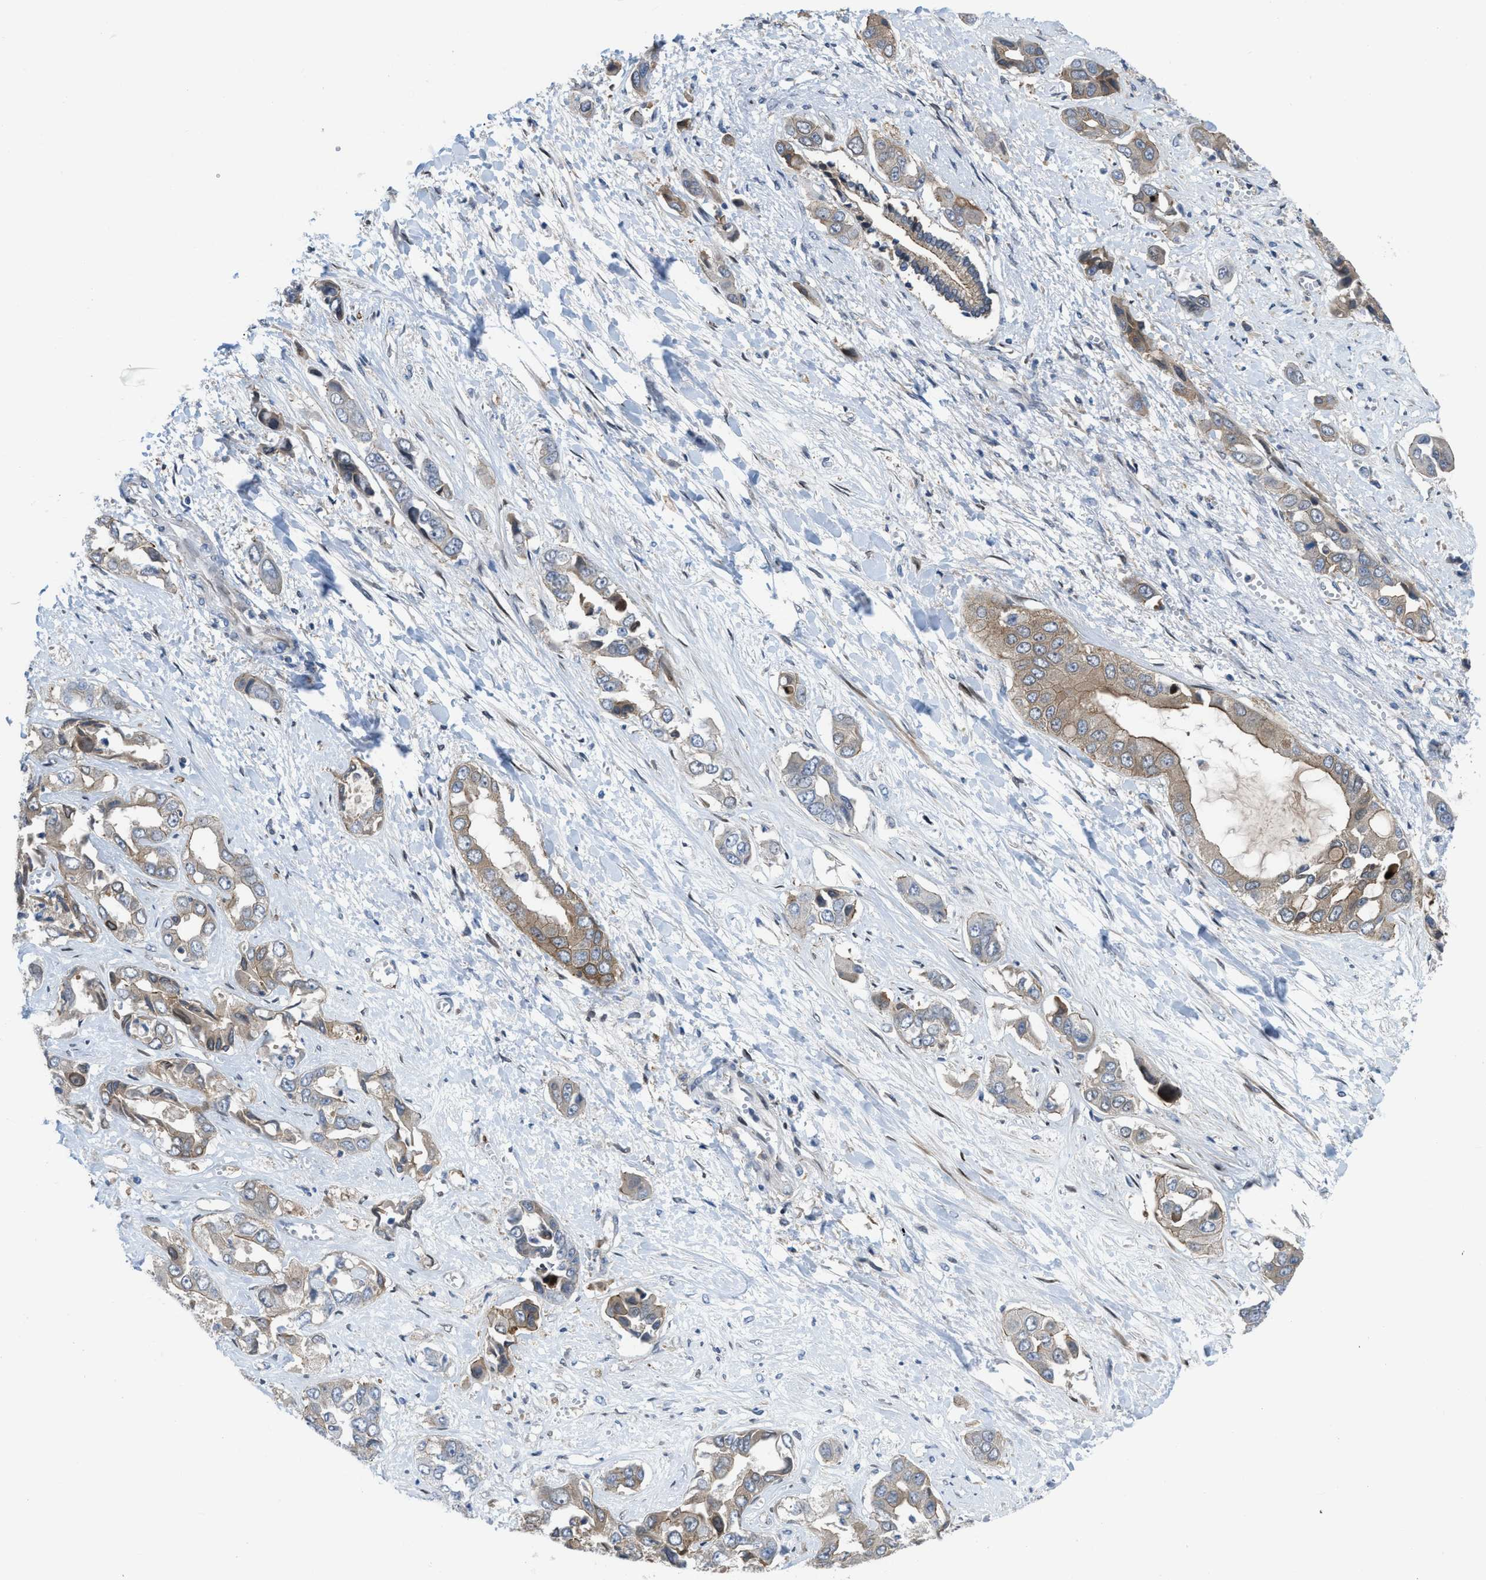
{"staining": {"intensity": "moderate", "quantity": ">75%", "location": "cytoplasmic/membranous"}, "tissue": "liver cancer", "cell_type": "Tumor cells", "image_type": "cancer", "snomed": [{"axis": "morphology", "description": "Cholangiocarcinoma"}, {"axis": "topography", "description": "Liver"}], "caption": "A high-resolution histopathology image shows immunohistochemistry staining of liver cholangiocarcinoma, which demonstrates moderate cytoplasmic/membranous positivity in approximately >75% of tumor cells. The staining was performed using DAB (3,3'-diaminobenzidine) to visualize the protein expression in brown, while the nuclei were stained in blue with hematoxylin (Magnification: 20x).", "gene": "MYO18A", "patient": {"sex": "female", "age": 52}}